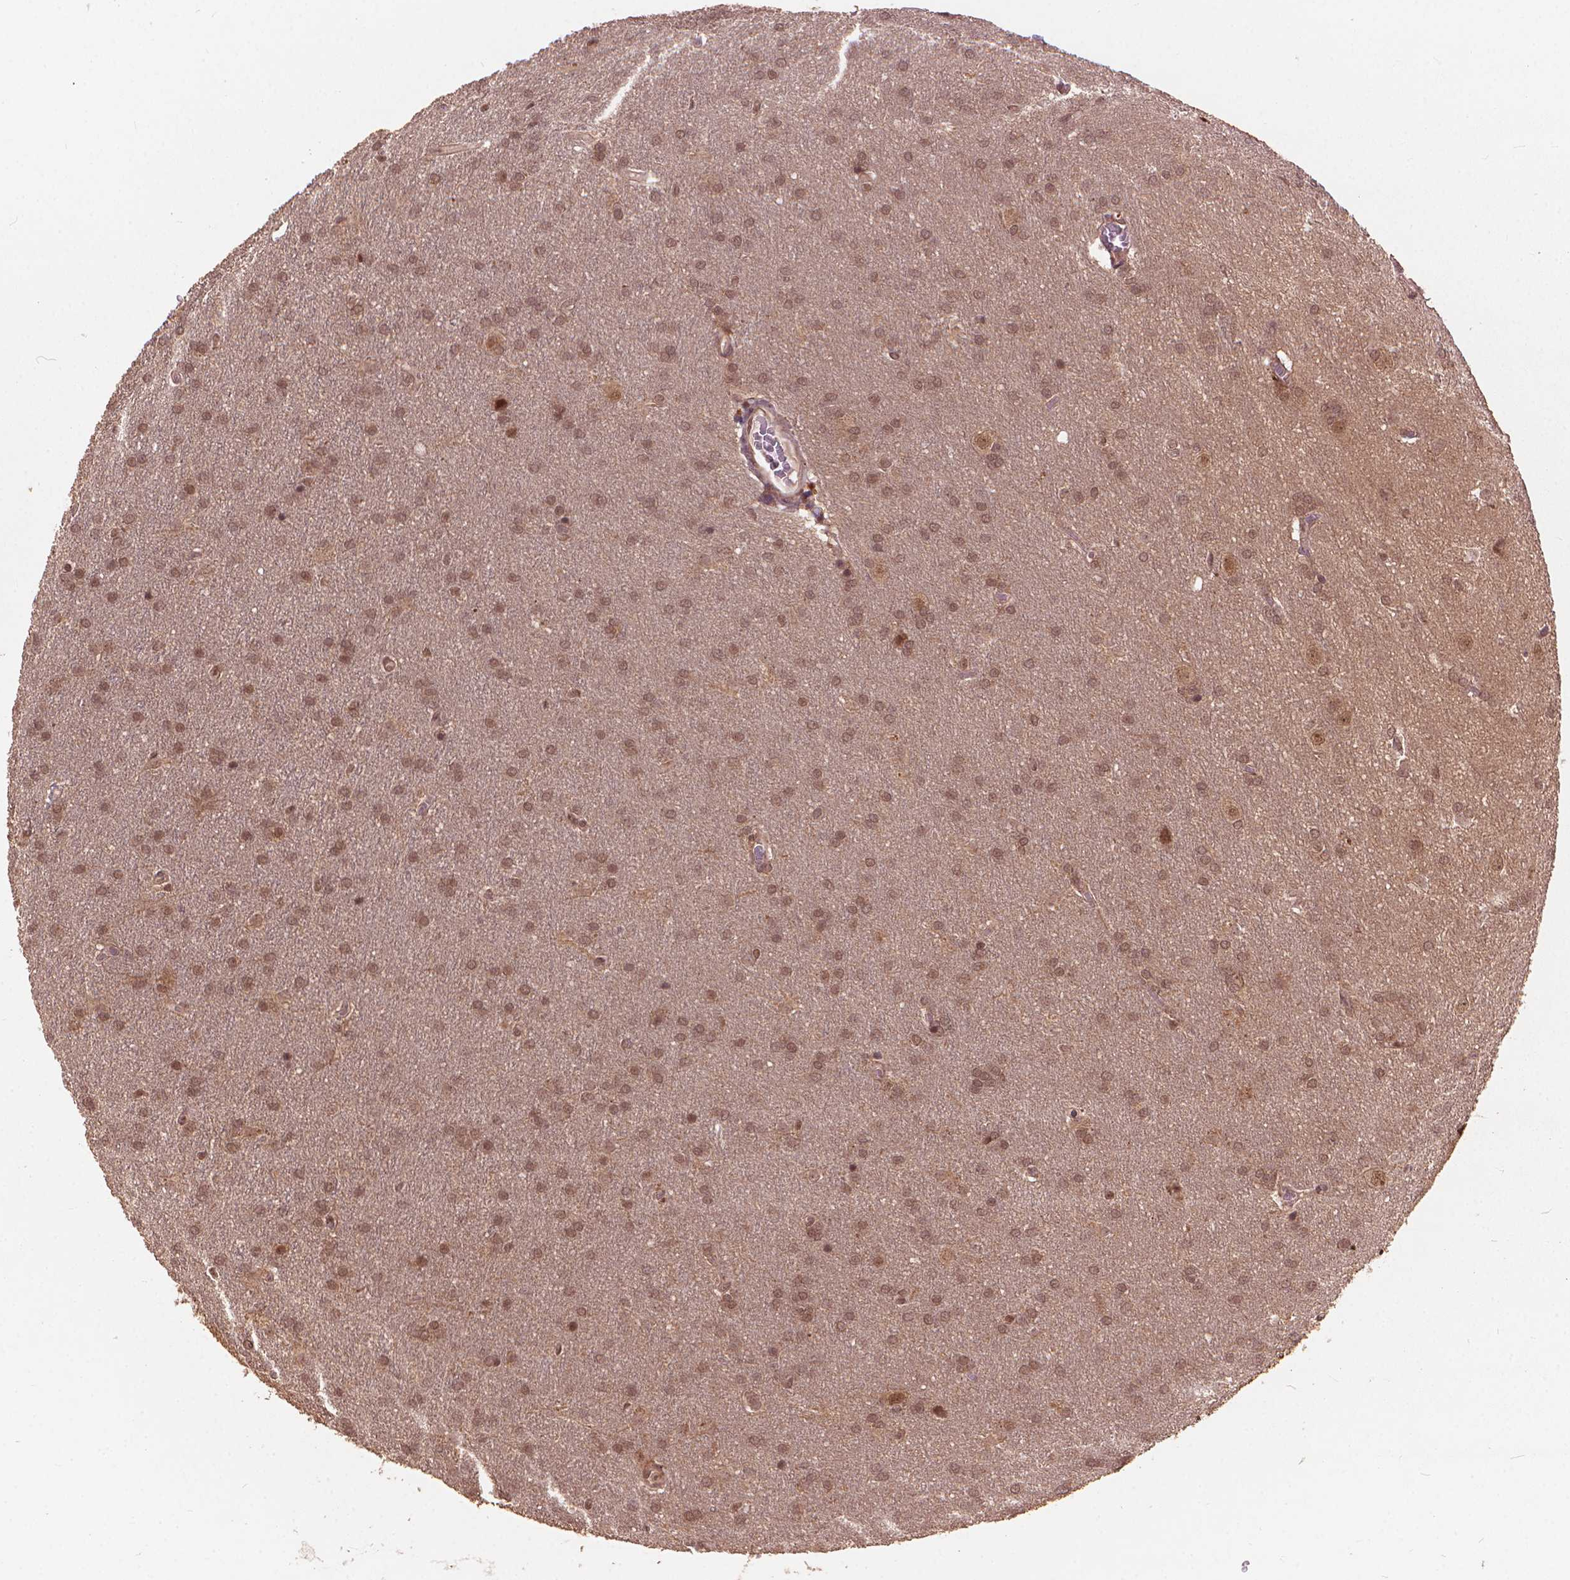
{"staining": {"intensity": "moderate", "quantity": ">75%", "location": "nuclear"}, "tissue": "glioma", "cell_type": "Tumor cells", "image_type": "cancer", "snomed": [{"axis": "morphology", "description": "Glioma, malignant, Low grade"}, {"axis": "topography", "description": "Brain"}], "caption": "An IHC photomicrograph of tumor tissue is shown. Protein staining in brown labels moderate nuclear positivity in low-grade glioma (malignant) within tumor cells.", "gene": "SSU72", "patient": {"sex": "female", "age": 32}}